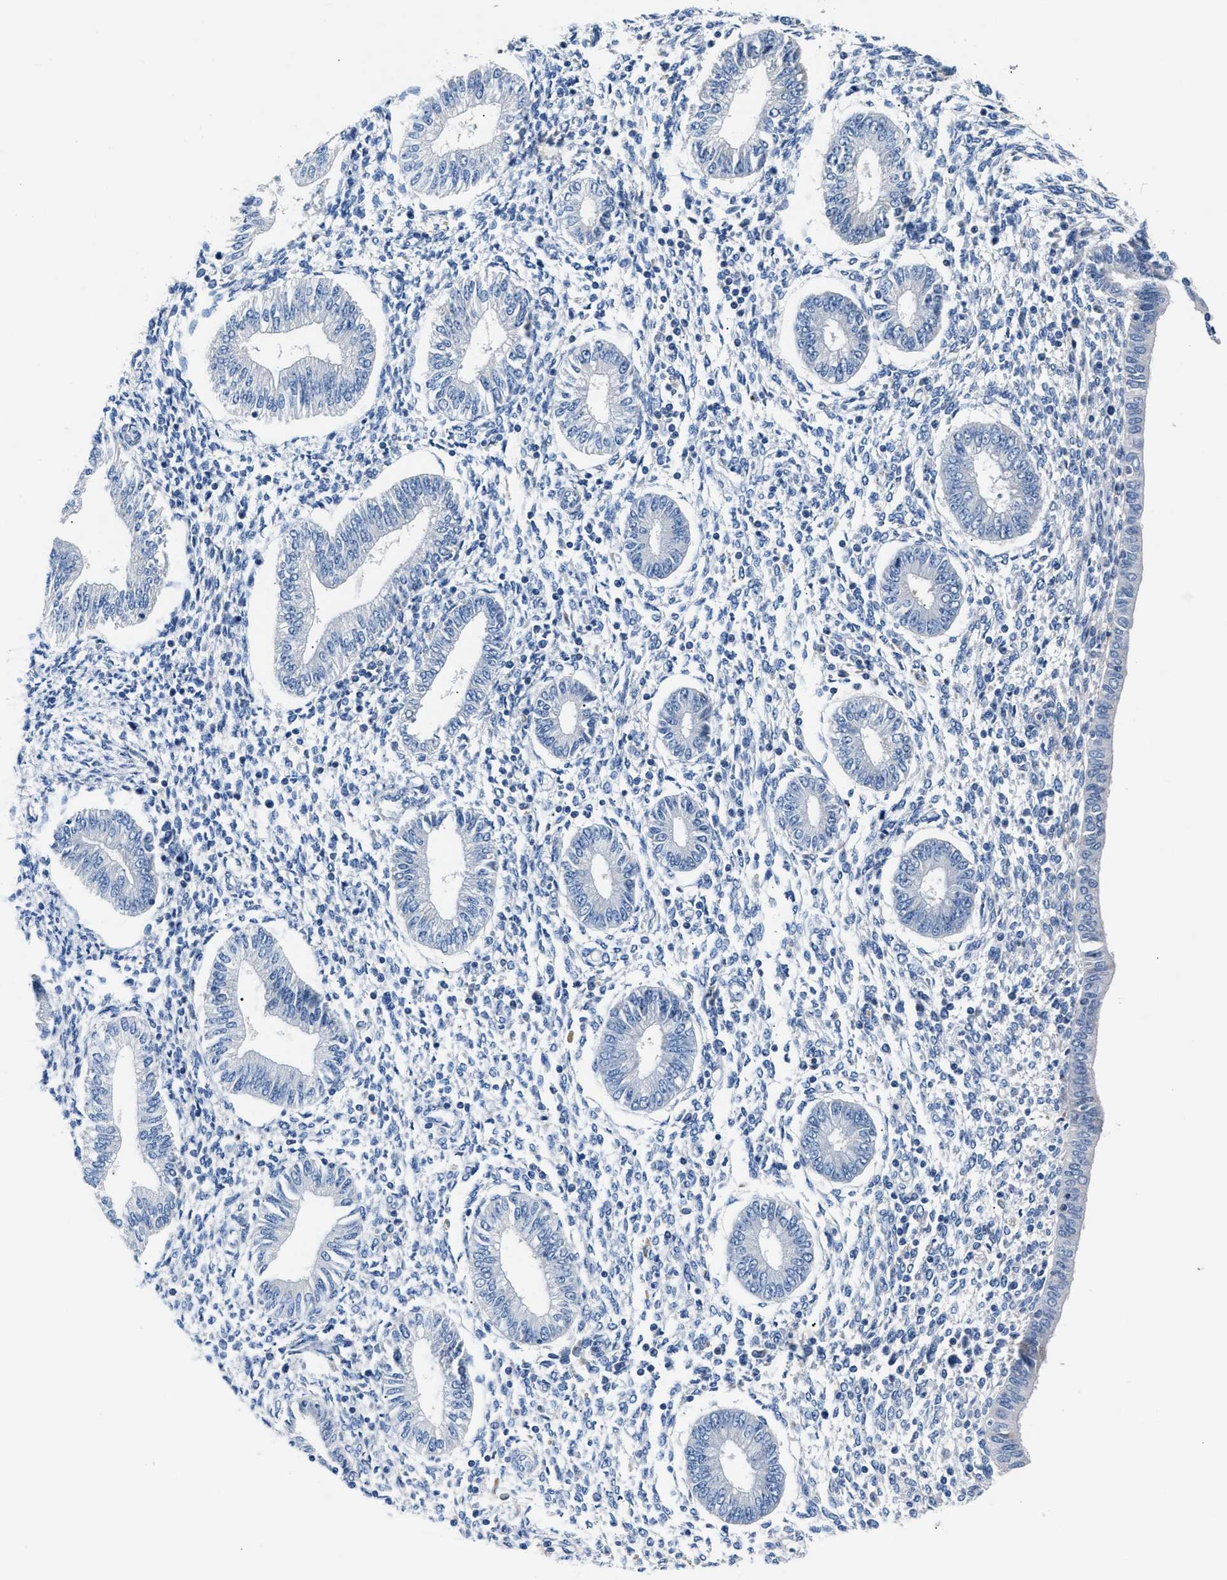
{"staining": {"intensity": "negative", "quantity": "none", "location": "none"}, "tissue": "endometrium", "cell_type": "Cells in endometrial stroma", "image_type": "normal", "snomed": [{"axis": "morphology", "description": "Normal tissue, NOS"}, {"axis": "topography", "description": "Endometrium"}], "caption": "Immunohistochemistry (IHC) photomicrograph of benign endometrium: human endometrium stained with DAB (3,3'-diaminobenzidine) exhibits no significant protein staining in cells in endometrial stroma.", "gene": "TUT7", "patient": {"sex": "female", "age": 50}}